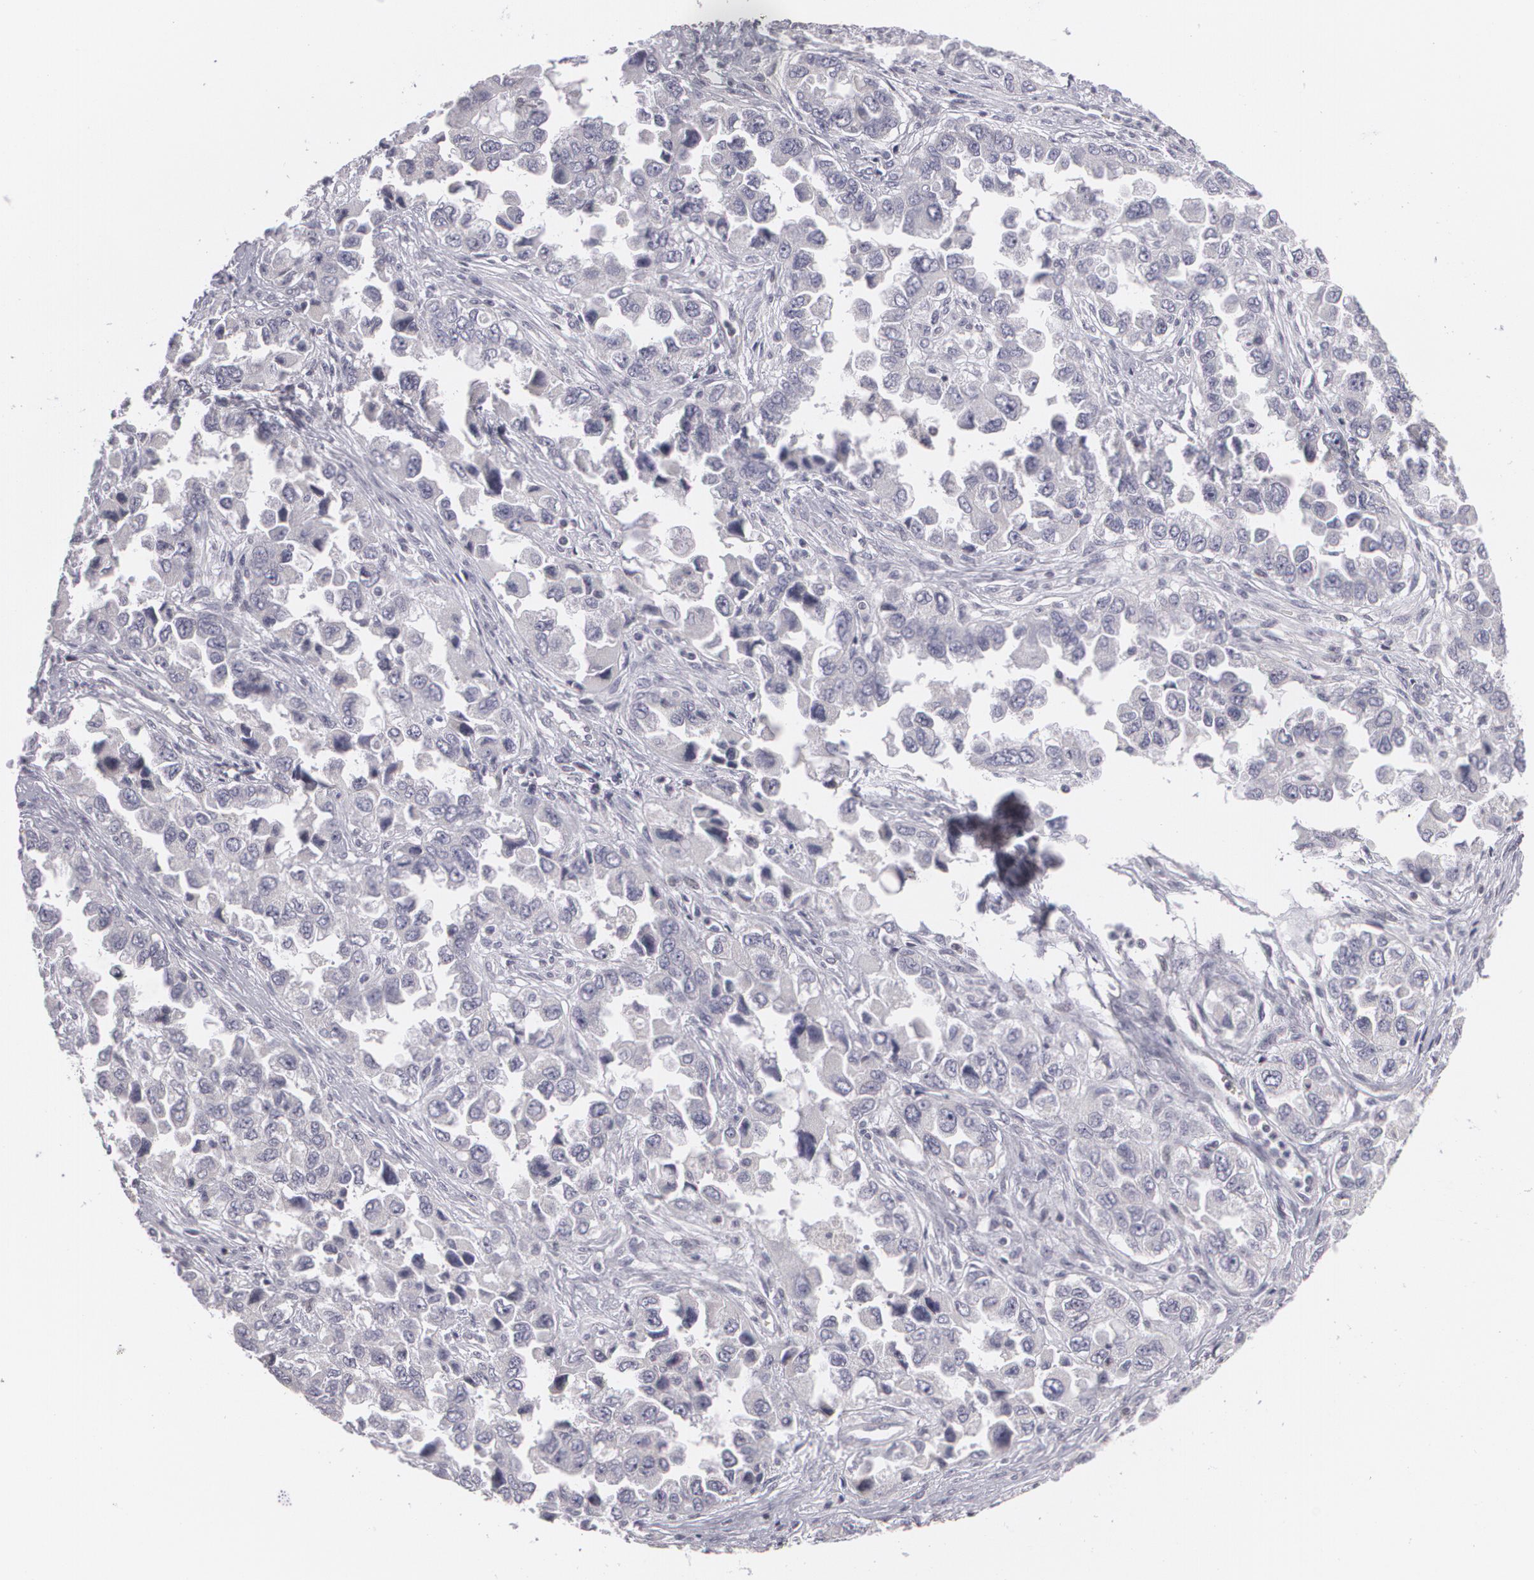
{"staining": {"intensity": "negative", "quantity": "none", "location": "none"}, "tissue": "ovarian cancer", "cell_type": "Tumor cells", "image_type": "cancer", "snomed": [{"axis": "morphology", "description": "Cystadenocarcinoma, serous, NOS"}, {"axis": "topography", "description": "Ovary"}], "caption": "Immunohistochemistry photomicrograph of neoplastic tissue: human ovarian cancer (serous cystadenocarcinoma) stained with DAB reveals no significant protein positivity in tumor cells.", "gene": "ZBTB16", "patient": {"sex": "female", "age": 84}}